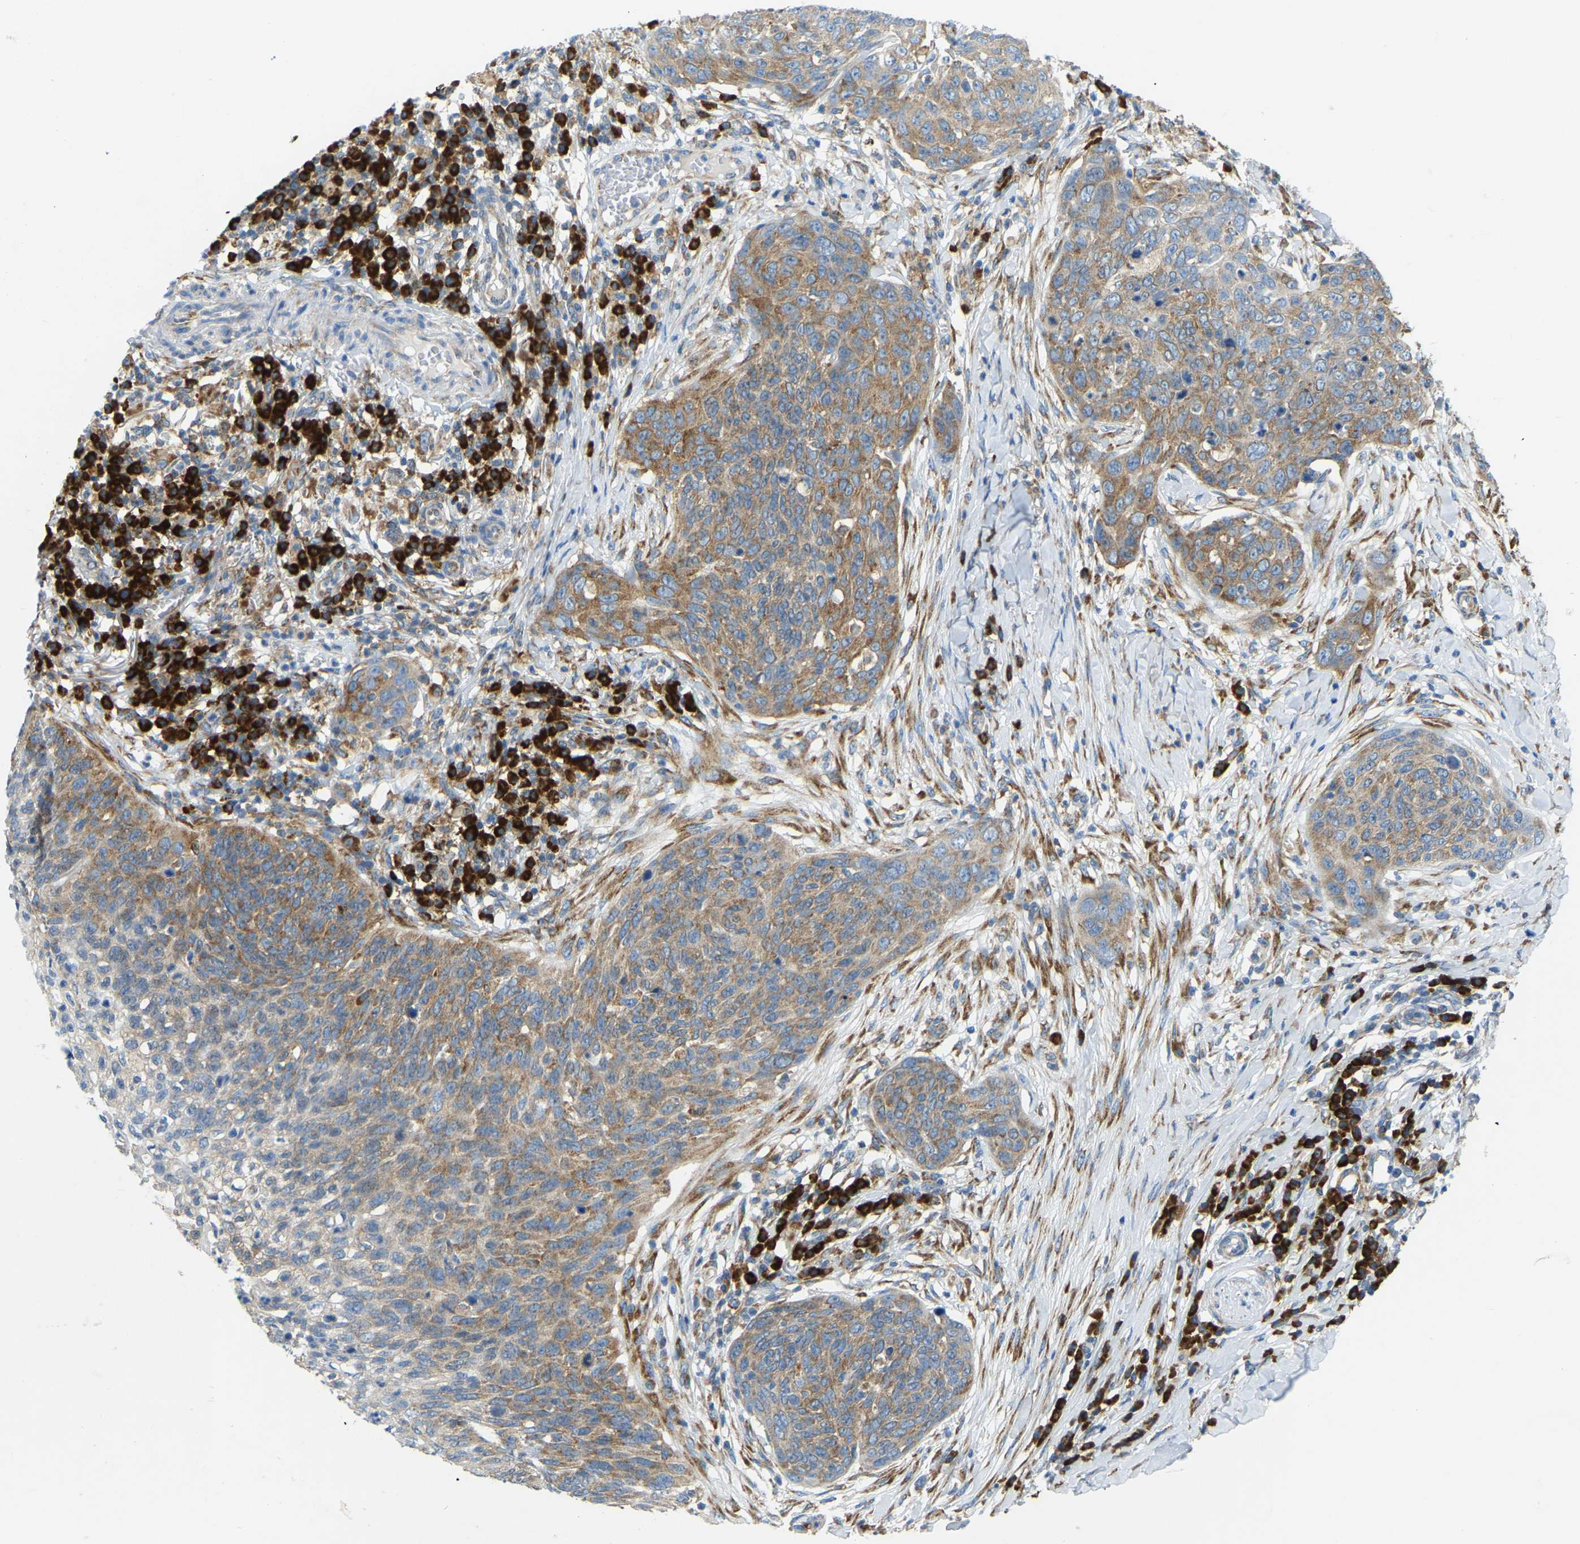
{"staining": {"intensity": "moderate", "quantity": ">75%", "location": "cytoplasmic/membranous"}, "tissue": "skin cancer", "cell_type": "Tumor cells", "image_type": "cancer", "snomed": [{"axis": "morphology", "description": "Squamous cell carcinoma in situ, NOS"}, {"axis": "morphology", "description": "Squamous cell carcinoma, NOS"}, {"axis": "topography", "description": "Skin"}], "caption": "Protein staining demonstrates moderate cytoplasmic/membranous staining in approximately >75% of tumor cells in squamous cell carcinoma (skin).", "gene": "SND1", "patient": {"sex": "male", "age": 93}}